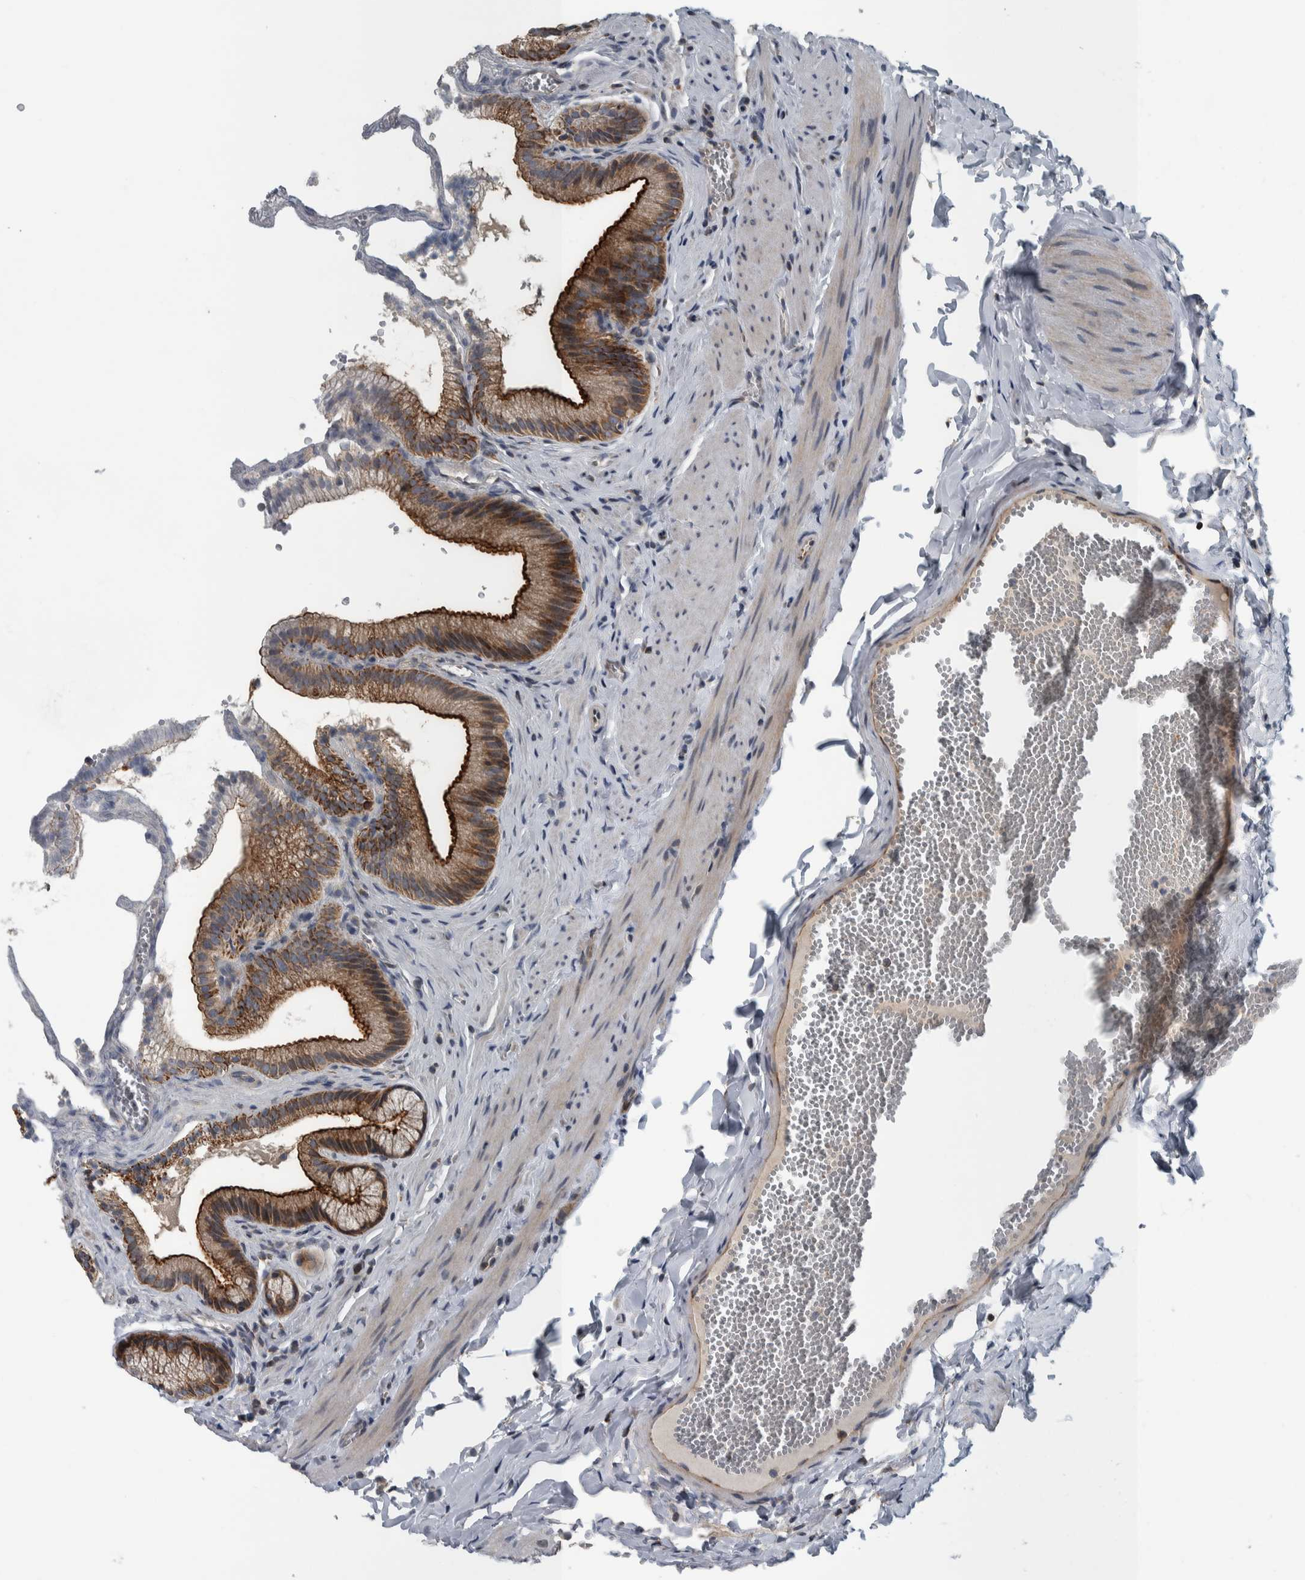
{"staining": {"intensity": "strong", "quantity": ">75%", "location": "cytoplasmic/membranous"}, "tissue": "gallbladder", "cell_type": "Glandular cells", "image_type": "normal", "snomed": [{"axis": "morphology", "description": "Normal tissue, NOS"}, {"axis": "topography", "description": "Gallbladder"}], "caption": "DAB (3,3'-diaminobenzidine) immunohistochemical staining of unremarkable human gallbladder reveals strong cytoplasmic/membranous protein expression in approximately >75% of glandular cells.", "gene": "BAIAP2L1", "patient": {"sex": "male", "age": 38}}